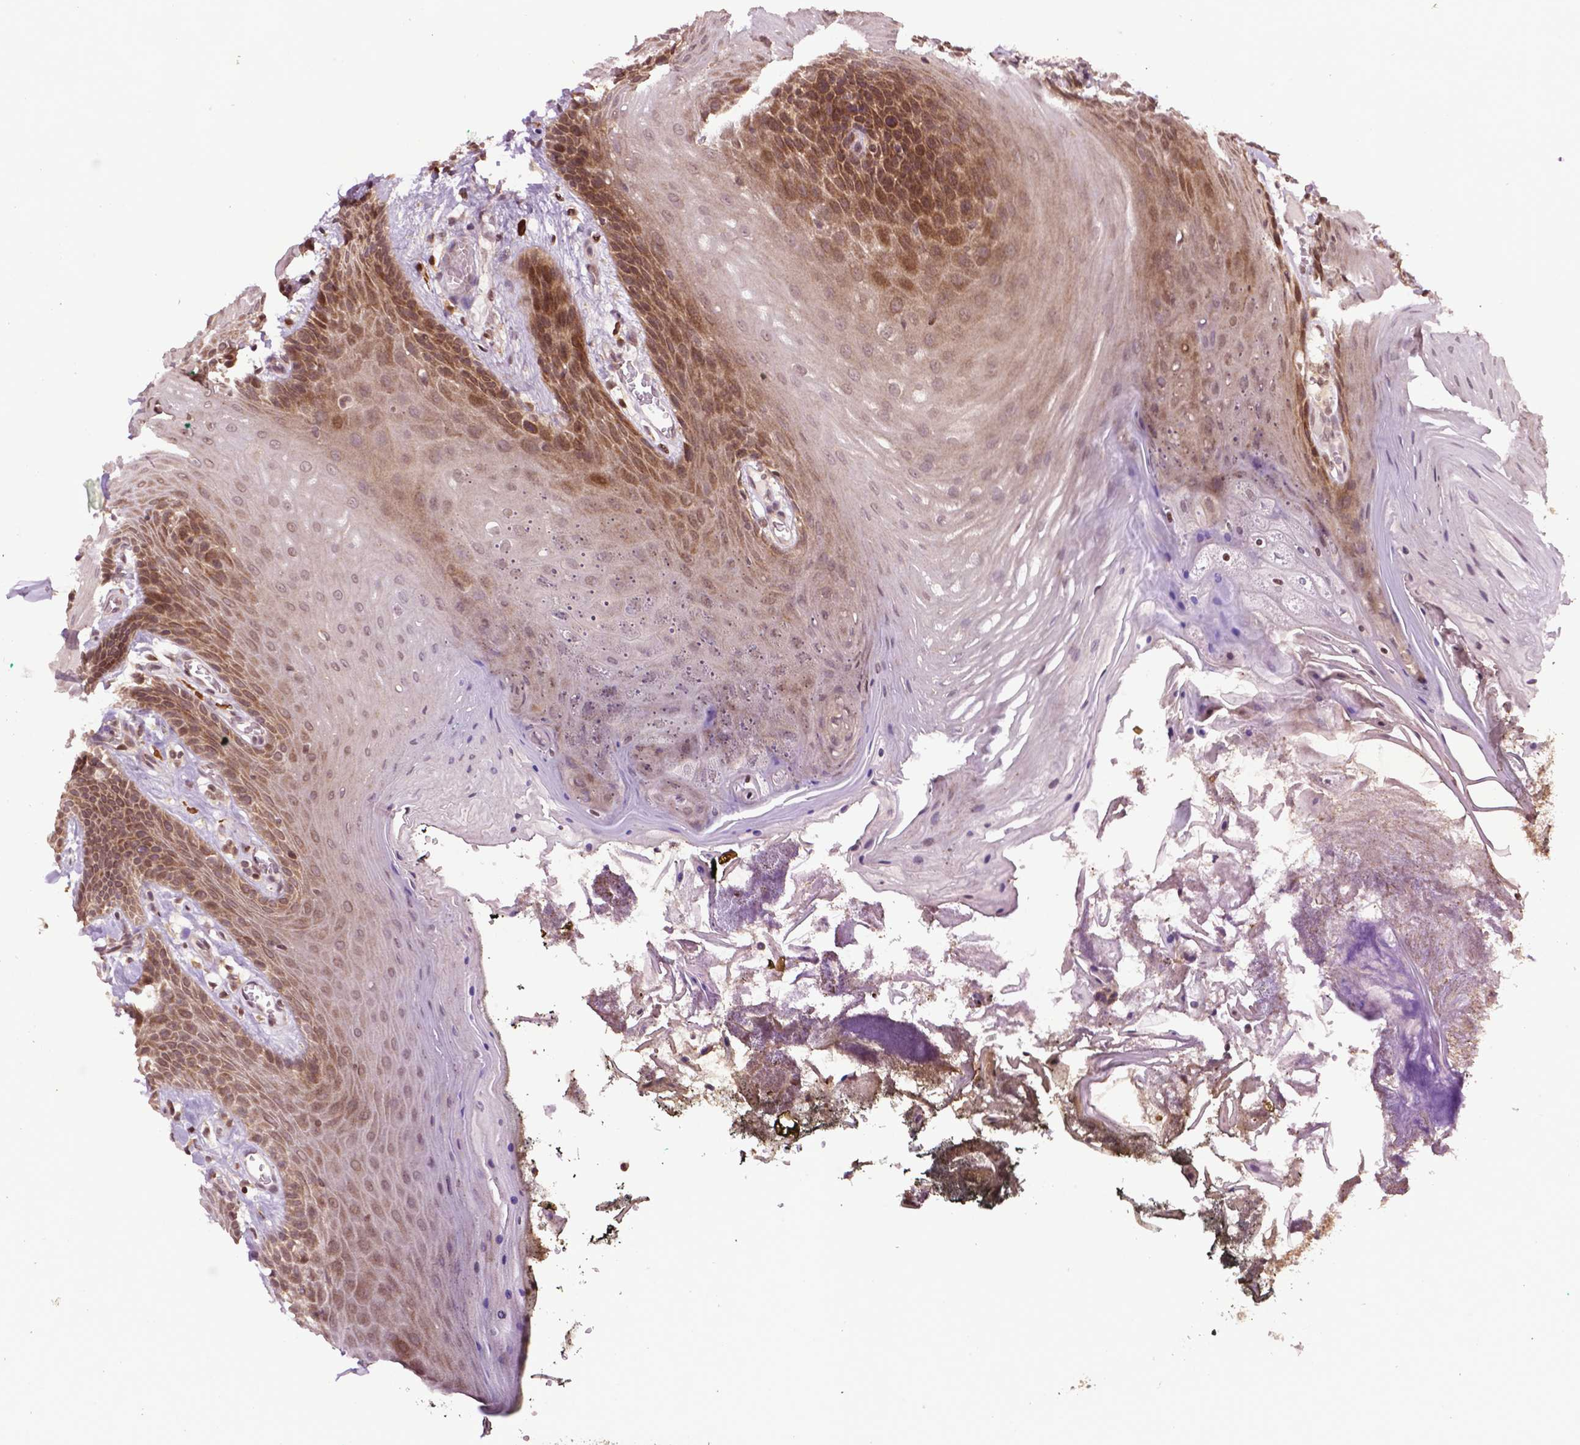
{"staining": {"intensity": "moderate", "quantity": "25%-75%", "location": "cytoplasmic/membranous,nuclear"}, "tissue": "oral mucosa", "cell_type": "Squamous epithelial cells", "image_type": "normal", "snomed": [{"axis": "morphology", "description": "Normal tissue, NOS"}, {"axis": "topography", "description": "Oral tissue"}], "caption": "Normal oral mucosa displays moderate cytoplasmic/membranous,nuclear expression in approximately 25%-75% of squamous epithelial cells Immunohistochemistry (ihc) stains the protein of interest in brown and the nuclei are stained blue..", "gene": "TMX2", "patient": {"sex": "male", "age": 9}}